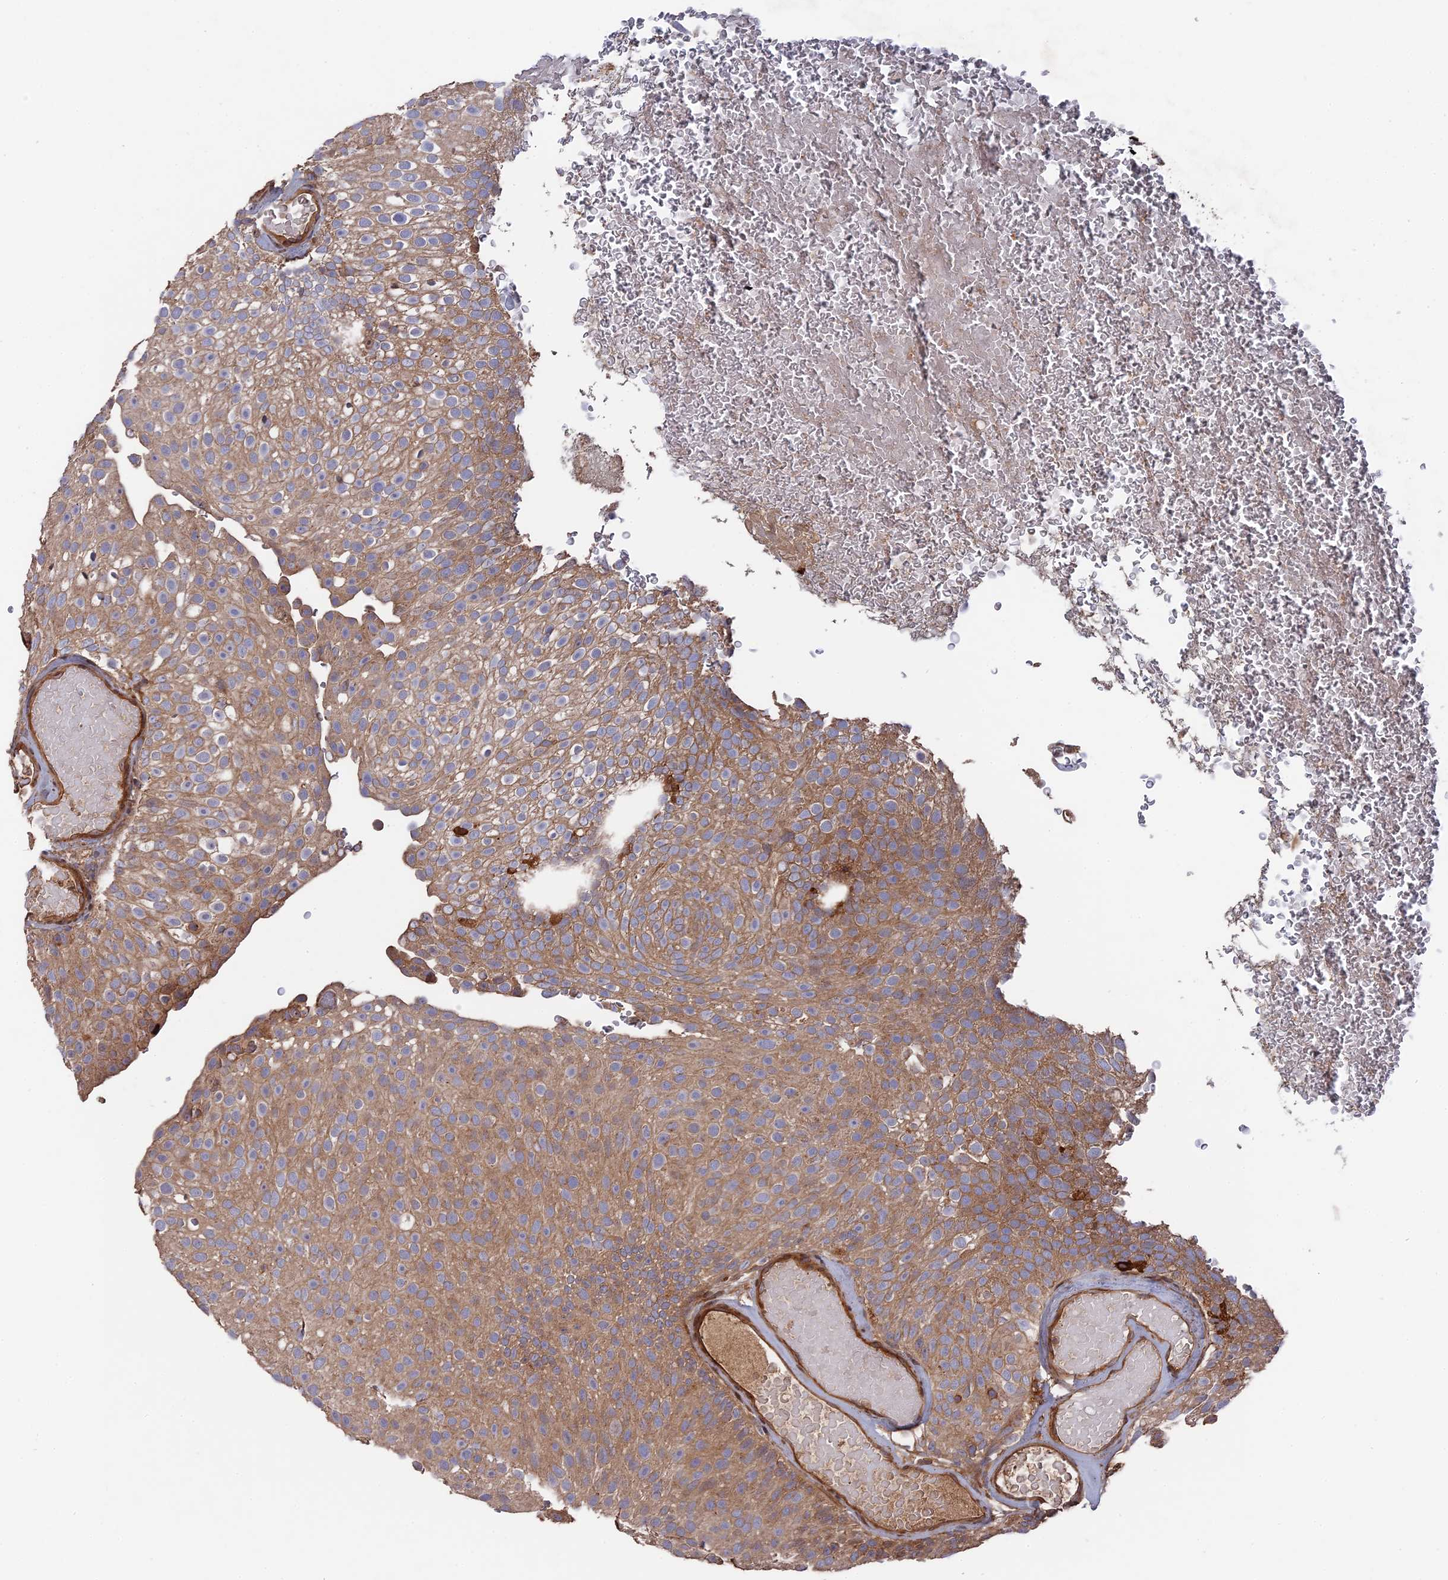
{"staining": {"intensity": "moderate", "quantity": ">75%", "location": "cytoplasmic/membranous"}, "tissue": "urothelial cancer", "cell_type": "Tumor cells", "image_type": "cancer", "snomed": [{"axis": "morphology", "description": "Urothelial carcinoma, Low grade"}, {"axis": "topography", "description": "Urinary bladder"}], "caption": "Brown immunohistochemical staining in human urothelial carcinoma (low-grade) demonstrates moderate cytoplasmic/membranous staining in about >75% of tumor cells.", "gene": "DEF8", "patient": {"sex": "male", "age": 78}}